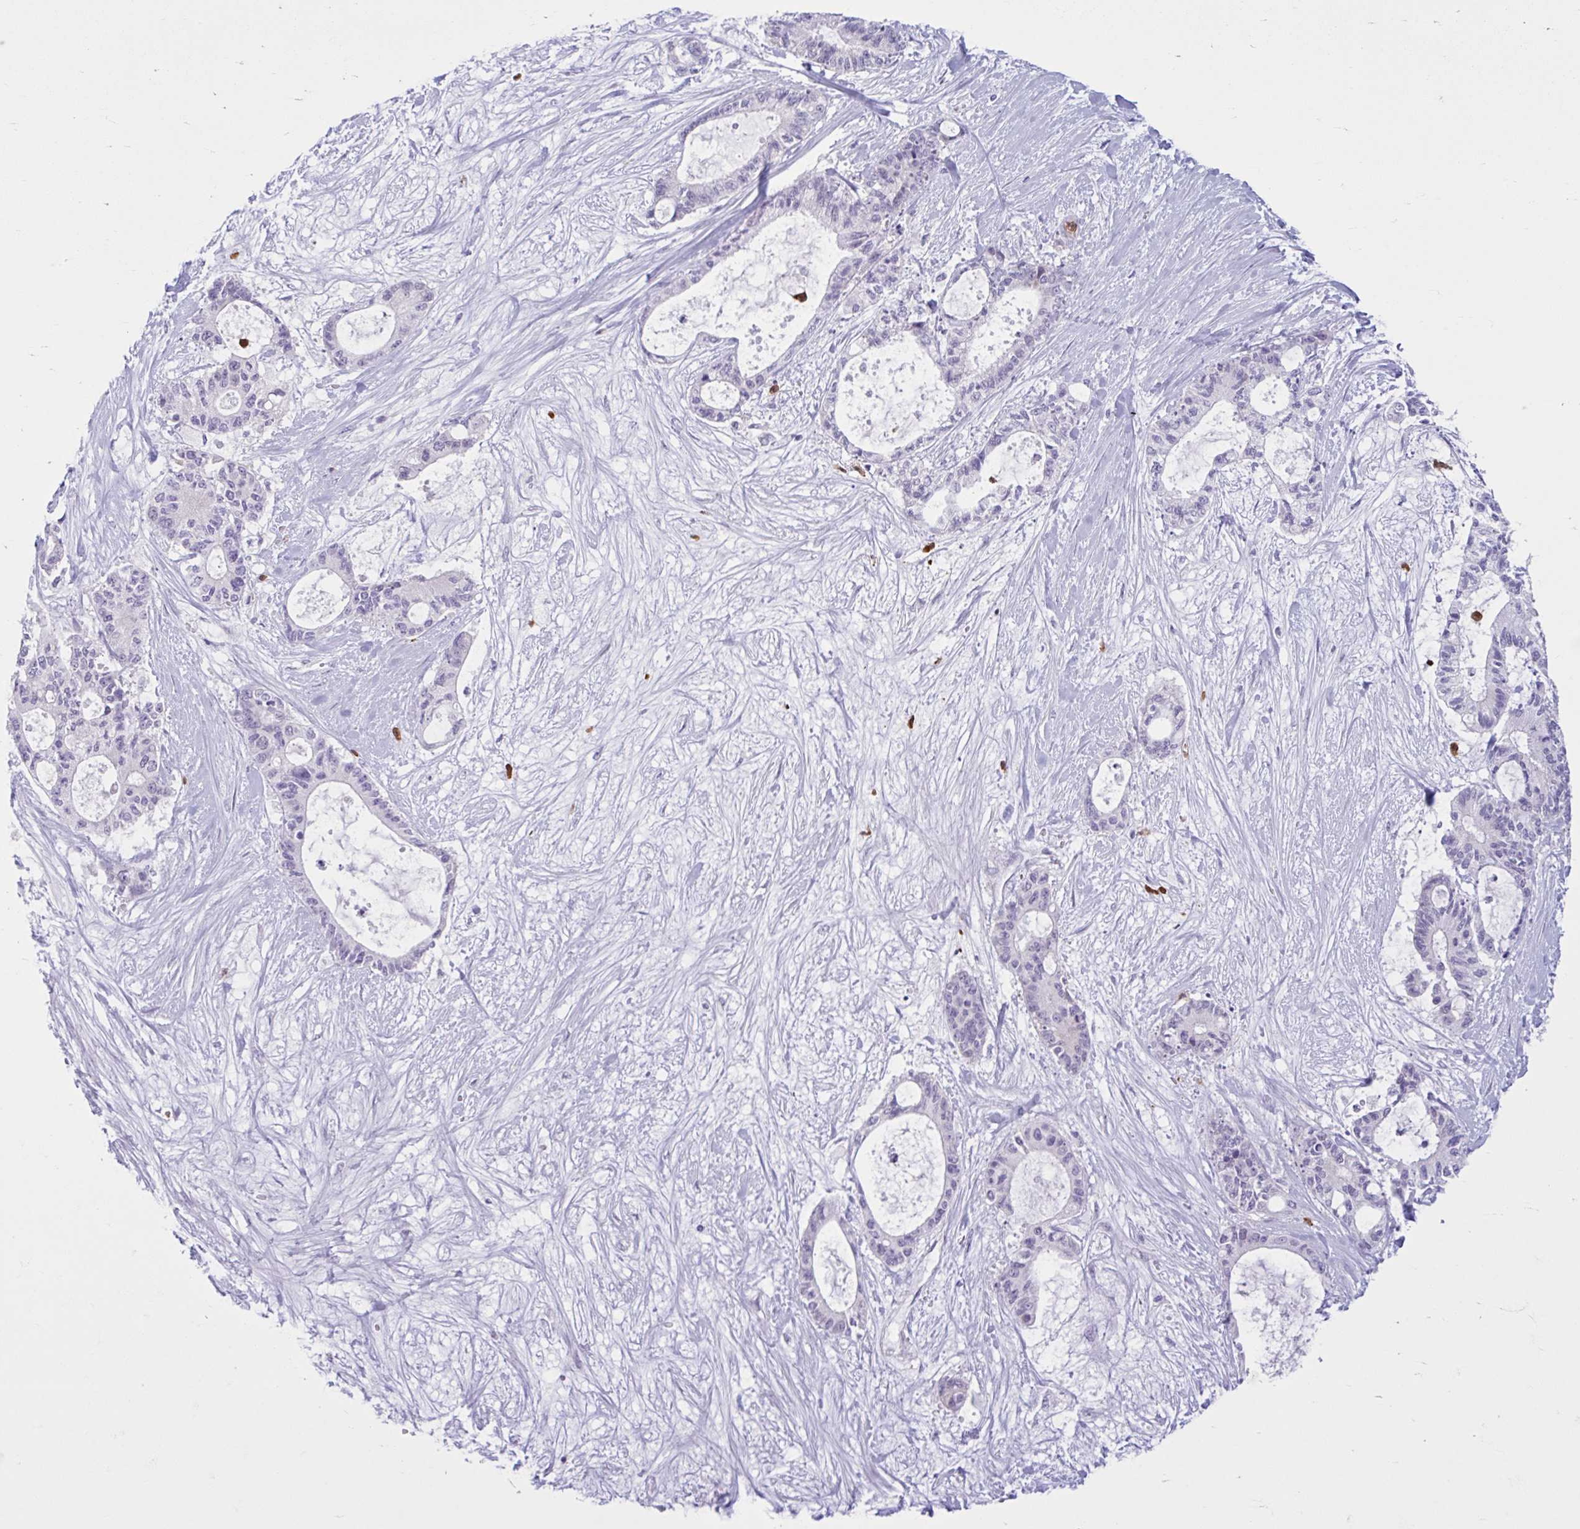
{"staining": {"intensity": "negative", "quantity": "none", "location": "none"}, "tissue": "liver cancer", "cell_type": "Tumor cells", "image_type": "cancer", "snomed": [{"axis": "morphology", "description": "Normal tissue, NOS"}, {"axis": "morphology", "description": "Cholangiocarcinoma"}, {"axis": "topography", "description": "Liver"}, {"axis": "topography", "description": "Peripheral nerve tissue"}], "caption": "Tumor cells show no significant protein expression in liver cholangiocarcinoma. (DAB immunohistochemistry, high magnification).", "gene": "CEP120", "patient": {"sex": "female", "age": 73}}